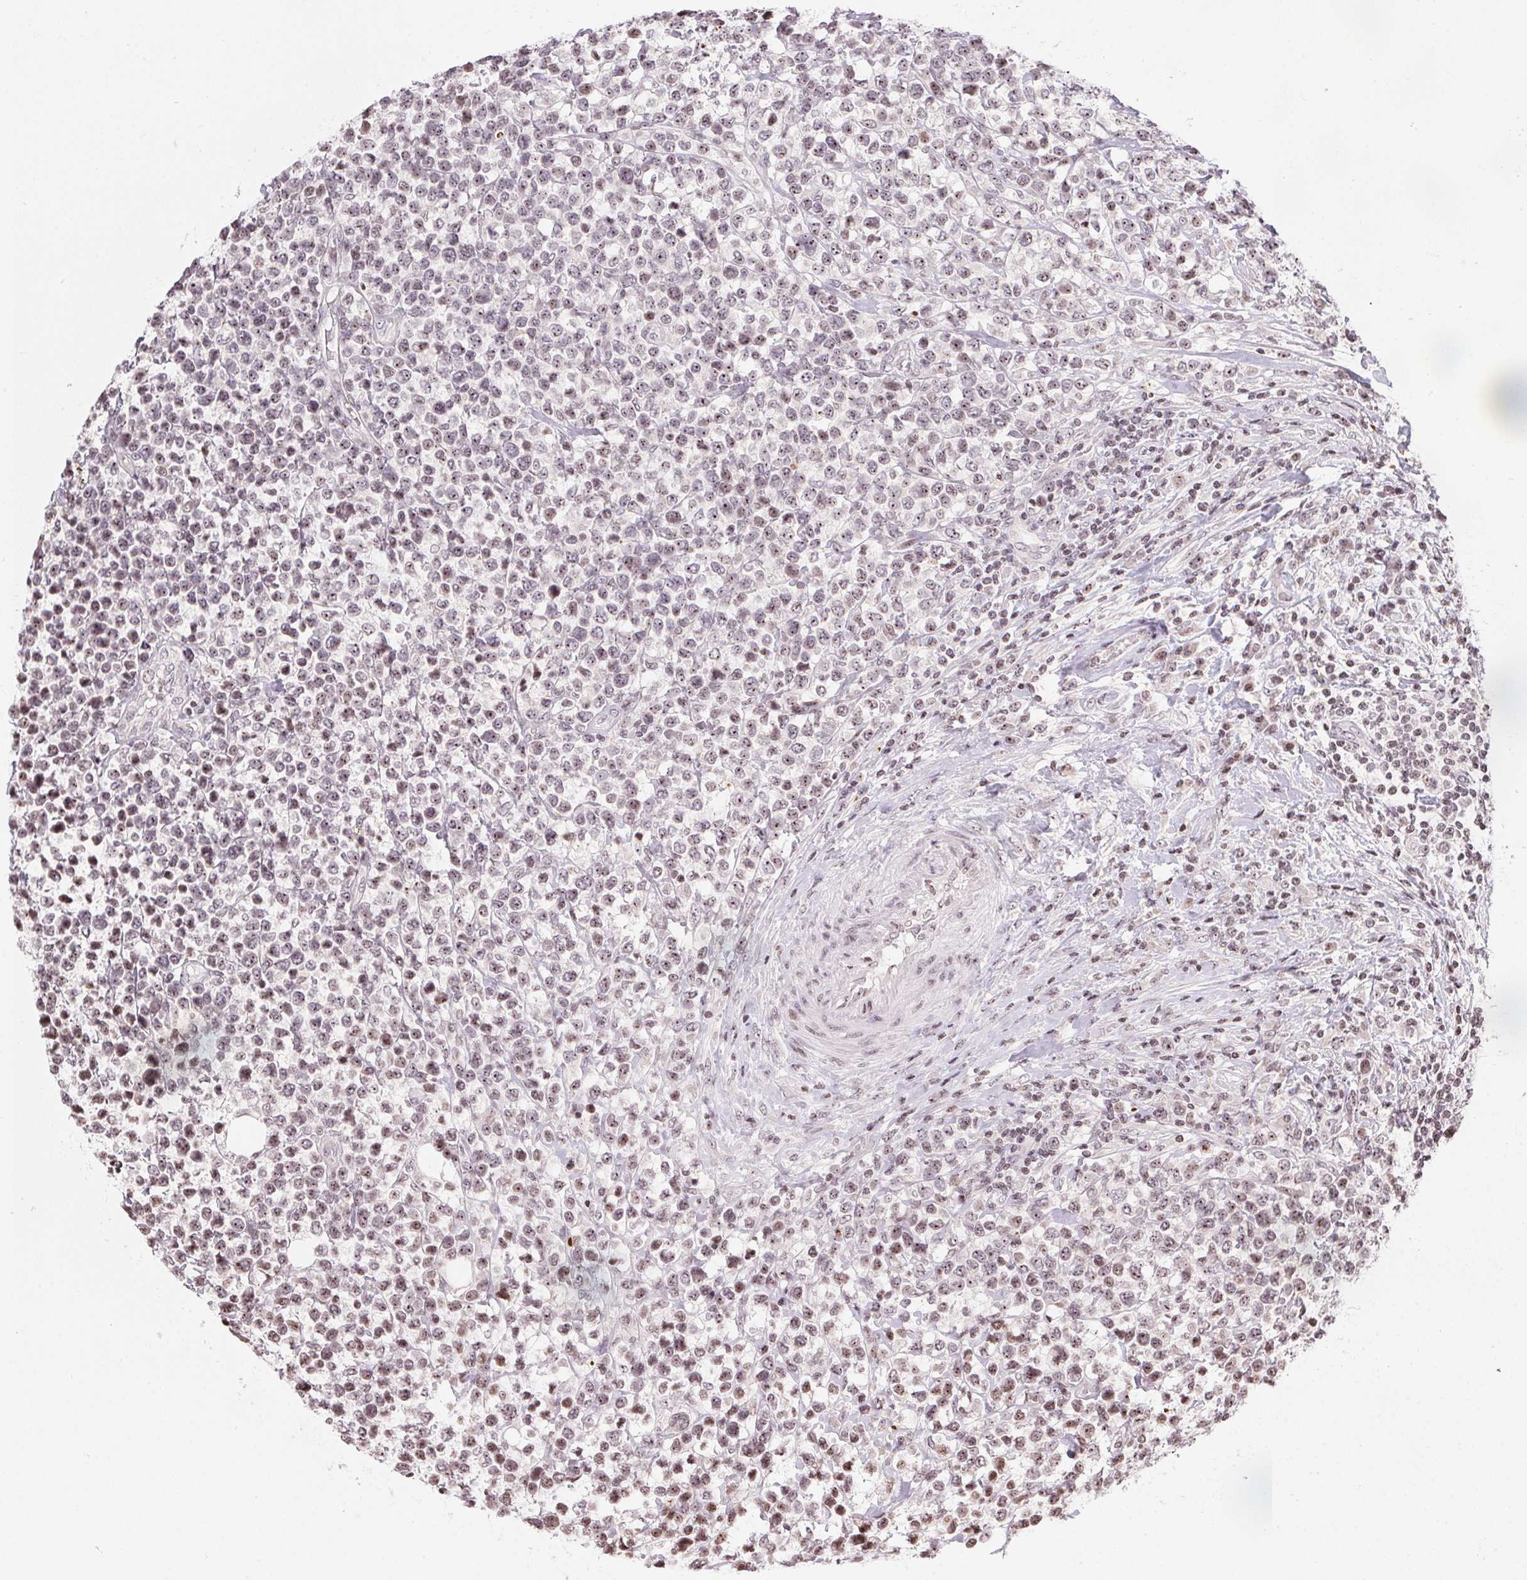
{"staining": {"intensity": "weak", "quantity": "25%-75%", "location": "nuclear"}, "tissue": "lymphoma", "cell_type": "Tumor cells", "image_type": "cancer", "snomed": [{"axis": "morphology", "description": "Malignant lymphoma, non-Hodgkin's type, High grade"}, {"axis": "topography", "description": "Soft tissue"}], "caption": "Human malignant lymphoma, non-Hodgkin's type (high-grade) stained with a protein marker reveals weak staining in tumor cells.", "gene": "RNF181", "patient": {"sex": "female", "age": 56}}